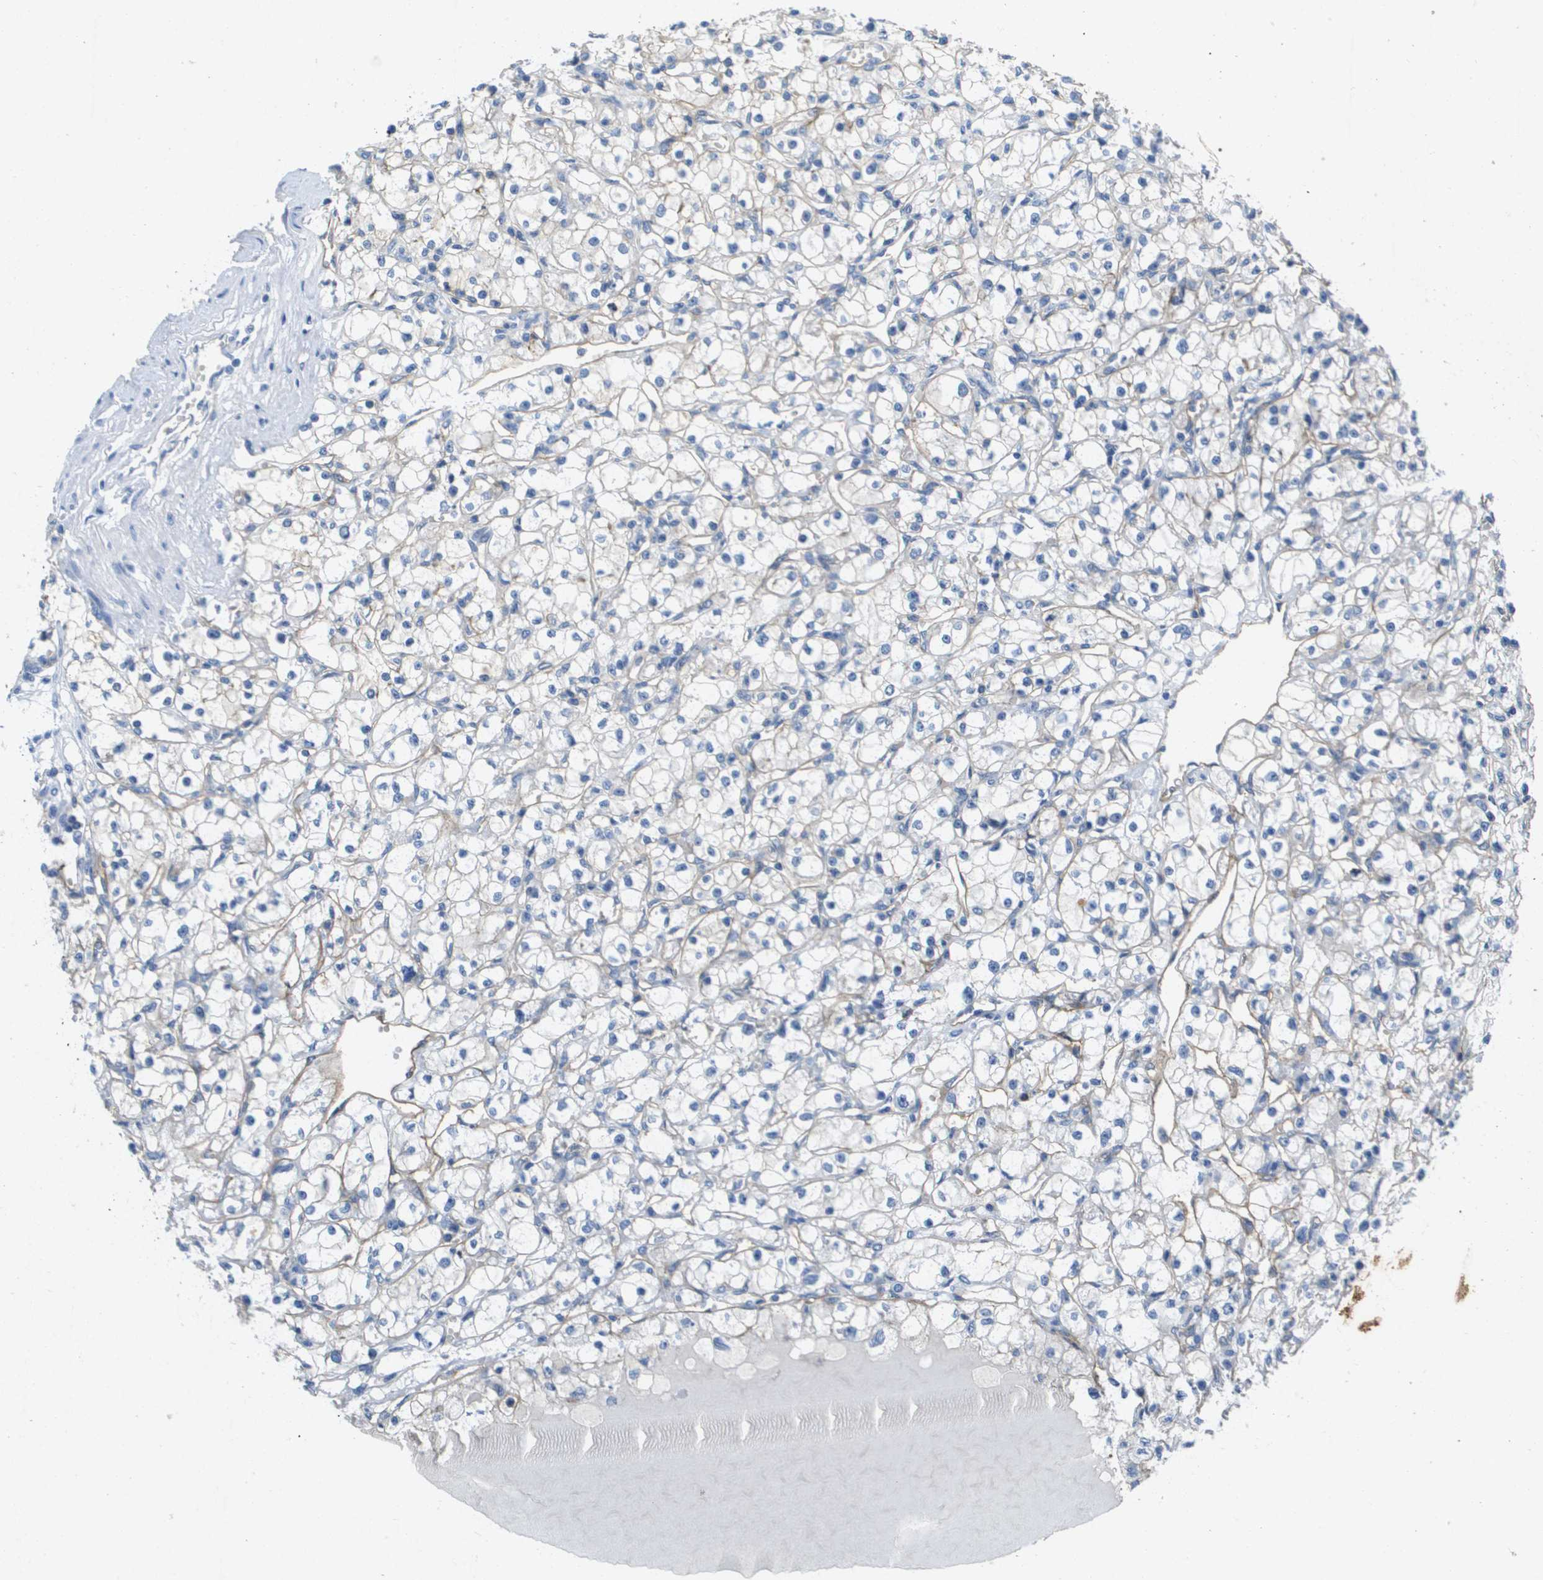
{"staining": {"intensity": "negative", "quantity": "none", "location": "none"}, "tissue": "renal cancer", "cell_type": "Tumor cells", "image_type": "cancer", "snomed": [{"axis": "morphology", "description": "Adenocarcinoma, NOS"}, {"axis": "topography", "description": "Kidney"}], "caption": "This image is of renal adenocarcinoma stained with IHC to label a protein in brown with the nuclei are counter-stained blue. There is no staining in tumor cells. (DAB IHC with hematoxylin counter stain).", "gene": "ITGA6", "patient": {"sex": "male", "age": 56}}